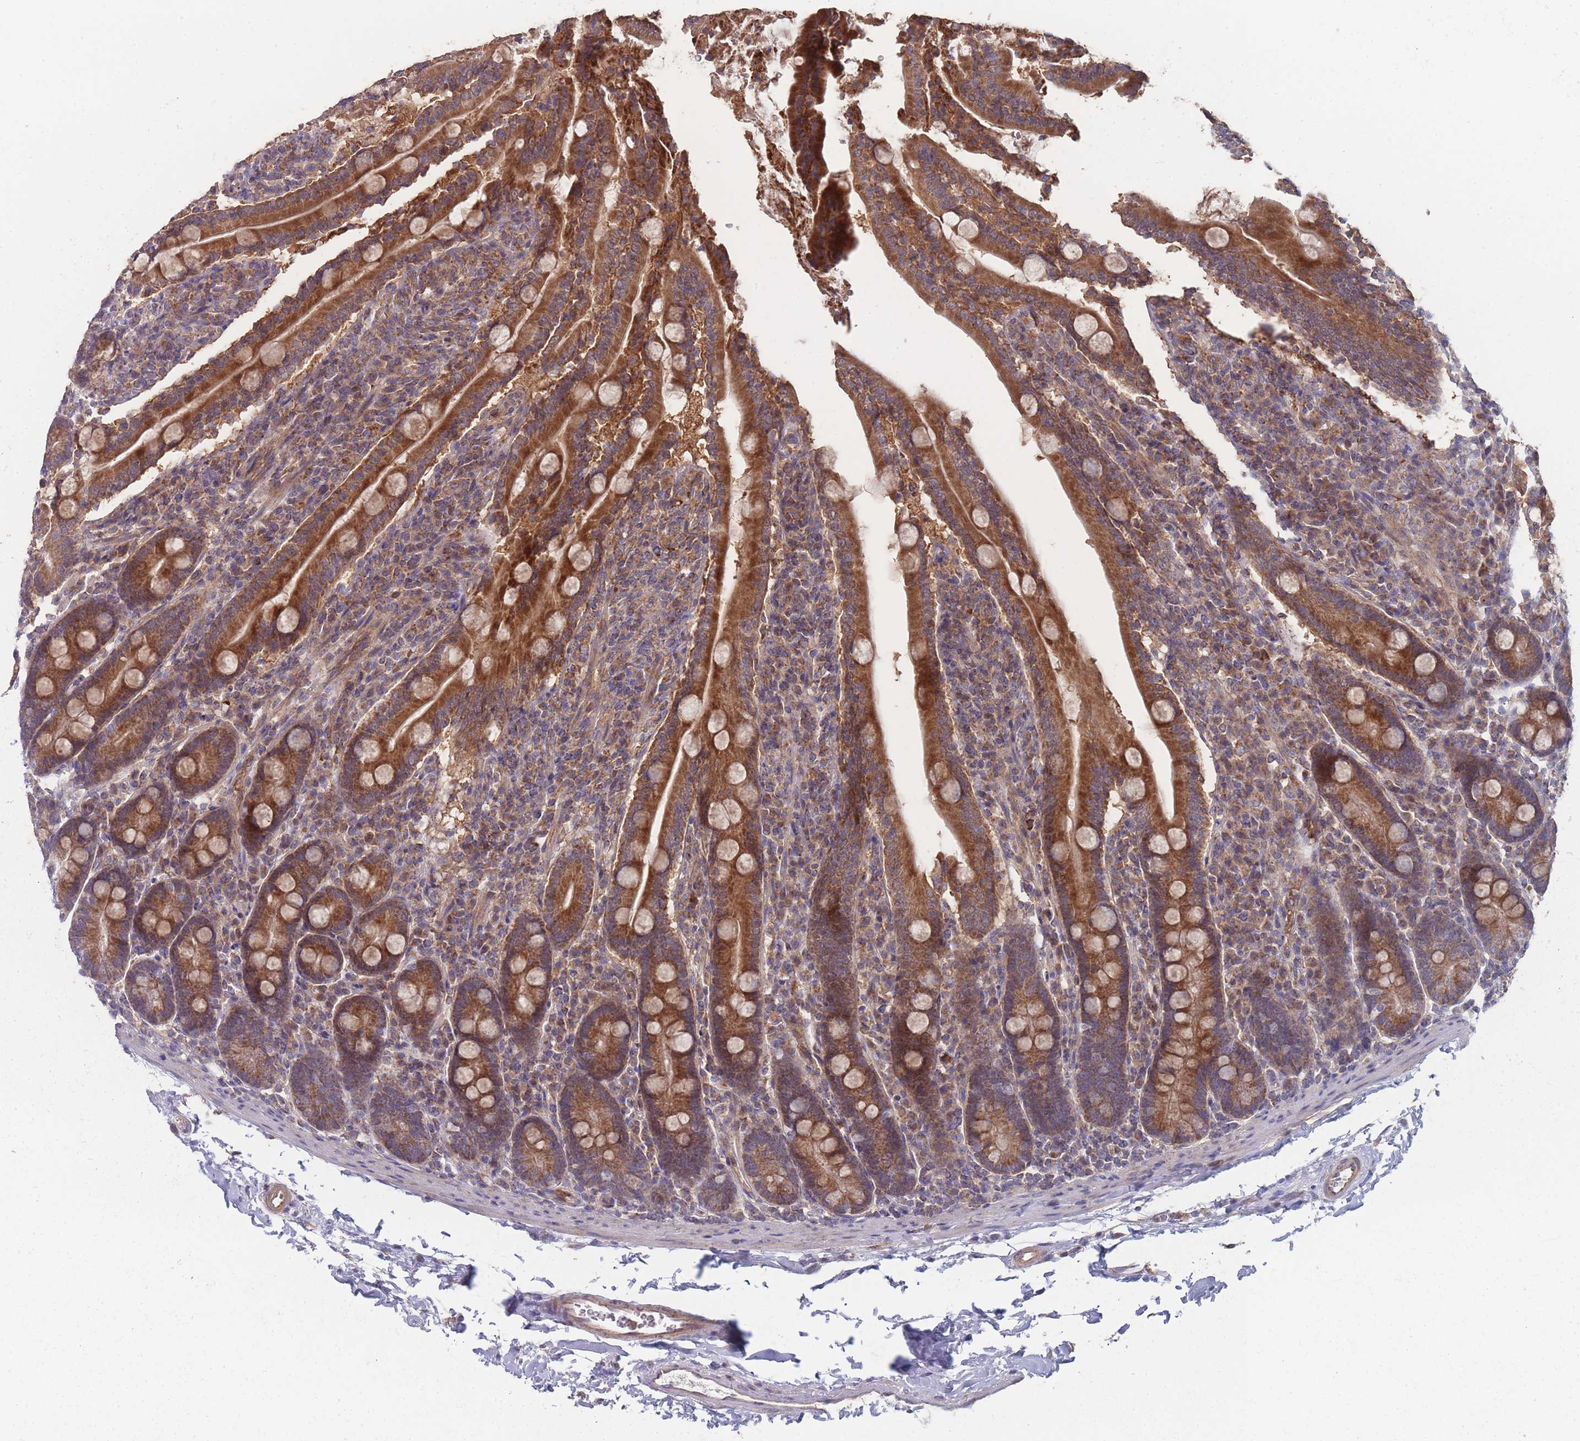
{"staining": {"intensity": "strong", "quantity": ">75%", "location": "cytoplasmic/membranous"}, "tissue": "duodenum", "cell_type": "Glandular cells", "image_type": "normal", "snomed": [{"axis": "morphology", "description": "Normal tissue, NOS"}, {"axis": "topography", "description": "Duodenum"}], "caption": "Immunohistochemical staining of benign duodenum demonstrates strong cytoplasmic/membranous protein expression in approximately >75% of glandular cells.", "gene": "SLC35B4", "patient": {"sex": "male", "age": 35}}